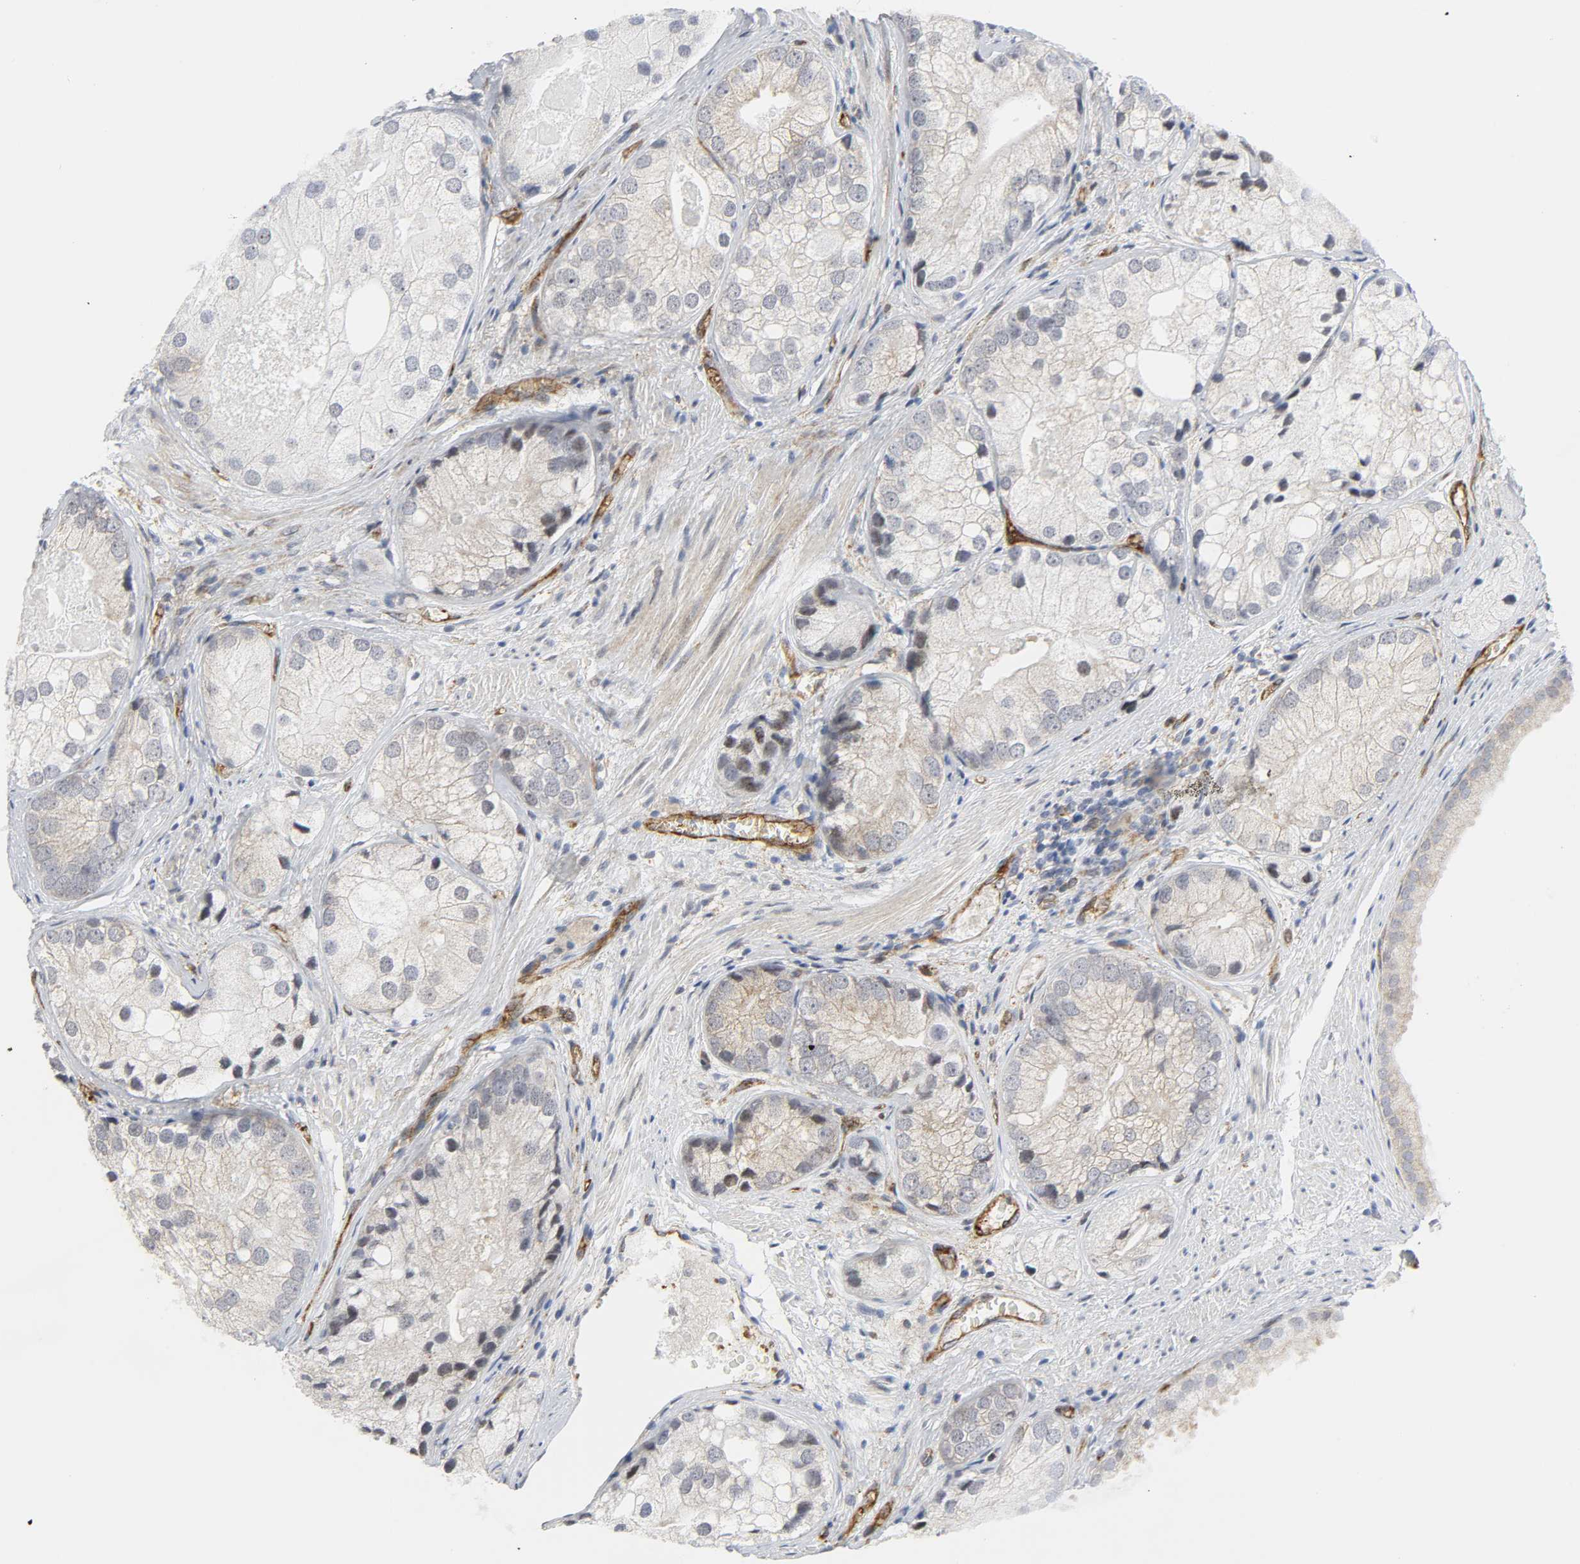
{"staining": {"intensity": "negative", "quantity": "none", "location": "none"}, "tissue": "prostate cancer", "cell_type": "Tumor cells", "image_type": "cancer", "snomed": [{"axis": "morphology", "description": "Adenocarcinoma, Low grade"}, {"axis": "topography", "description": "Prostate"}], "caption": "The image exhibits no significant expression in tumor cells of adenocarcinoma (low-grade) (prostate).", "gene": "DOCK1", "patient": {"sex": "male", "age": 69}}